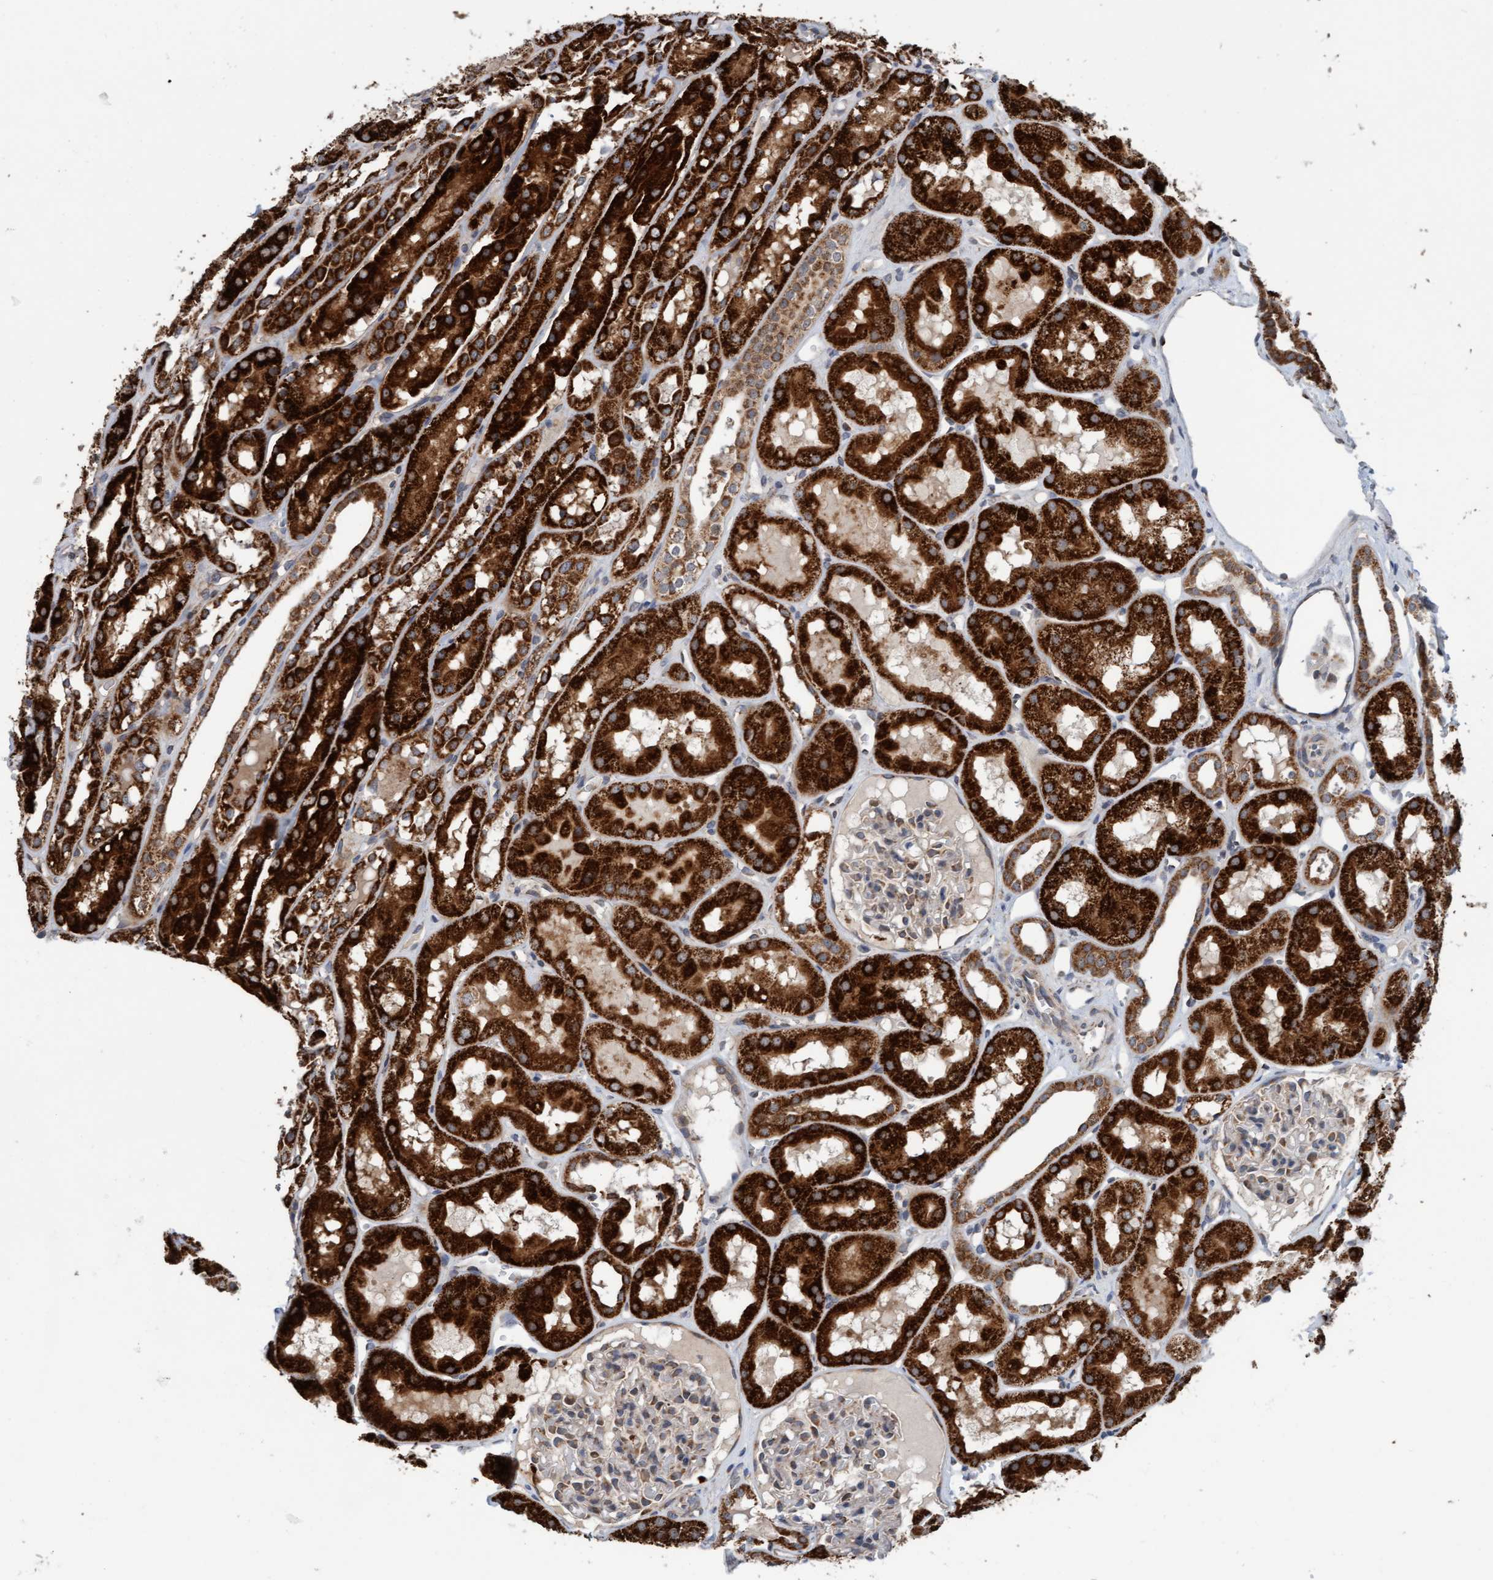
{"staining": {"intensity": "weak", "quantity": "25%-75%", "location": "cytoplasmic/membranous"}, "tissue": "kidney", "cell_type": "Cells in glomeruli", "image_type": "normal", "snomed": [{"axis": "morphology", "description": "Normal tissue, NOS"}, {"axis": "topography", "description": "Kidney"}, {"axis": "topography", "description": "Urinary bladder"}], "caption": "Immunohistochemical staining of unremarkable human kidney reveals 25%-75% levels of weak cytoplasmic/membranous protein expression in approximately 25%-75% of cells in glomeruli. (IHC, brightfield microscopy, high magnification).", "gene": "ZNF566", "patient": {"sex": "male", "age": 16}}